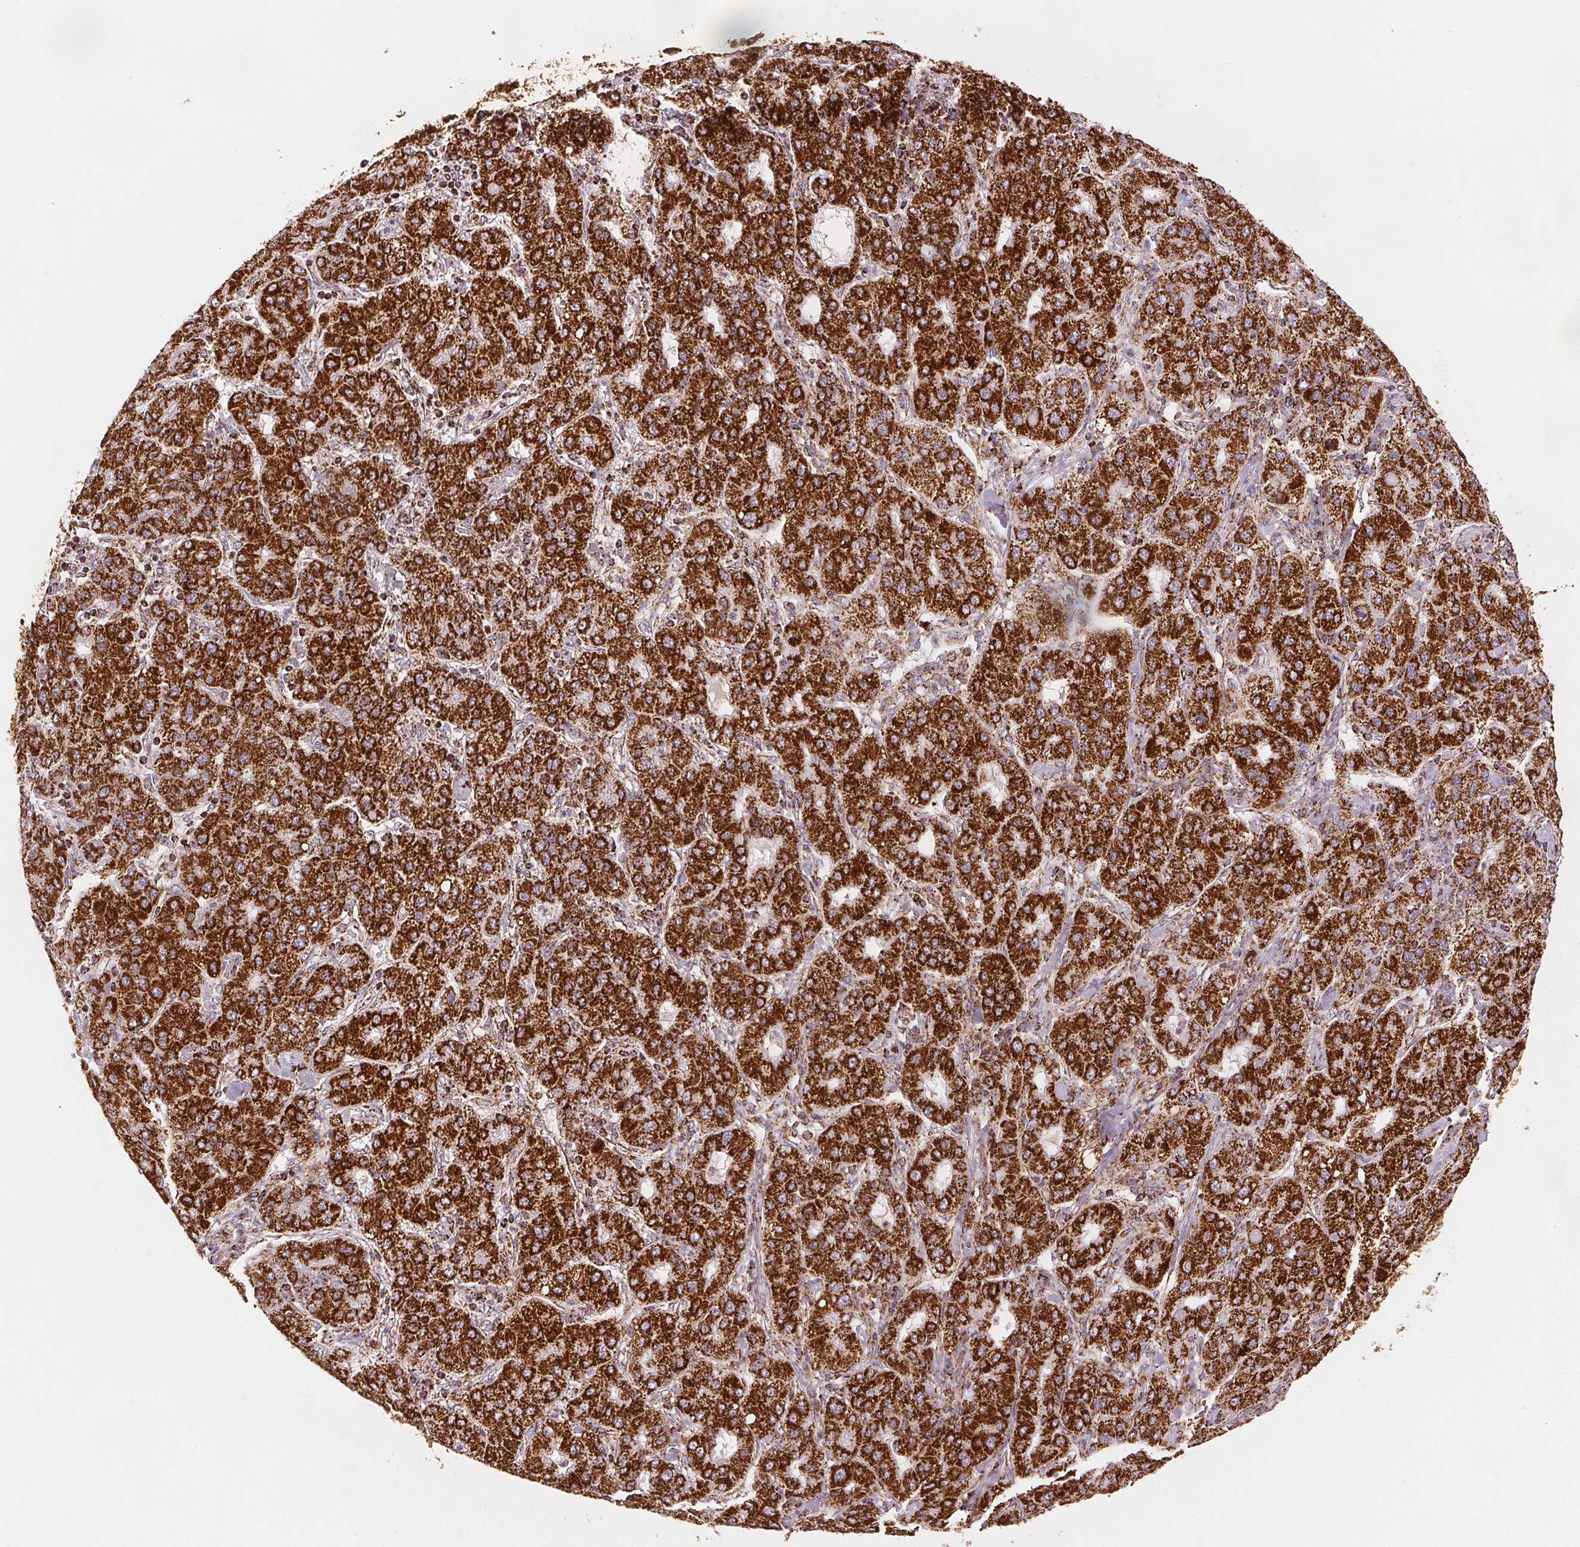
{"staining": {"intensity": "strong", "quantity": ">75%", "location": "cytoplasmic/membranous"}, "tissue": "liver cancer", "cell_type": "Tumor cells", "image_type": "cancer", "snomed": [{"axis": "morphology", "description": "Carcinoma, Hepatocellular, NOS"}, {"axis": "topography", "description": "Liver"}], "caption": "DAB (3,3'-diaminobenzidine) immunohistochemical staining of human liver cancer shows strong cytoplasmic/membranous protein expression in about >75% of tumor cells. The protein is stained brown, and the nuclei are stained in blue (DAB (3,3'-diaminobenzidine) IHC with brightfield microscopy, high magnification).", "gene": "SDHB", "patient": {"sex": "male", "age": 65}}